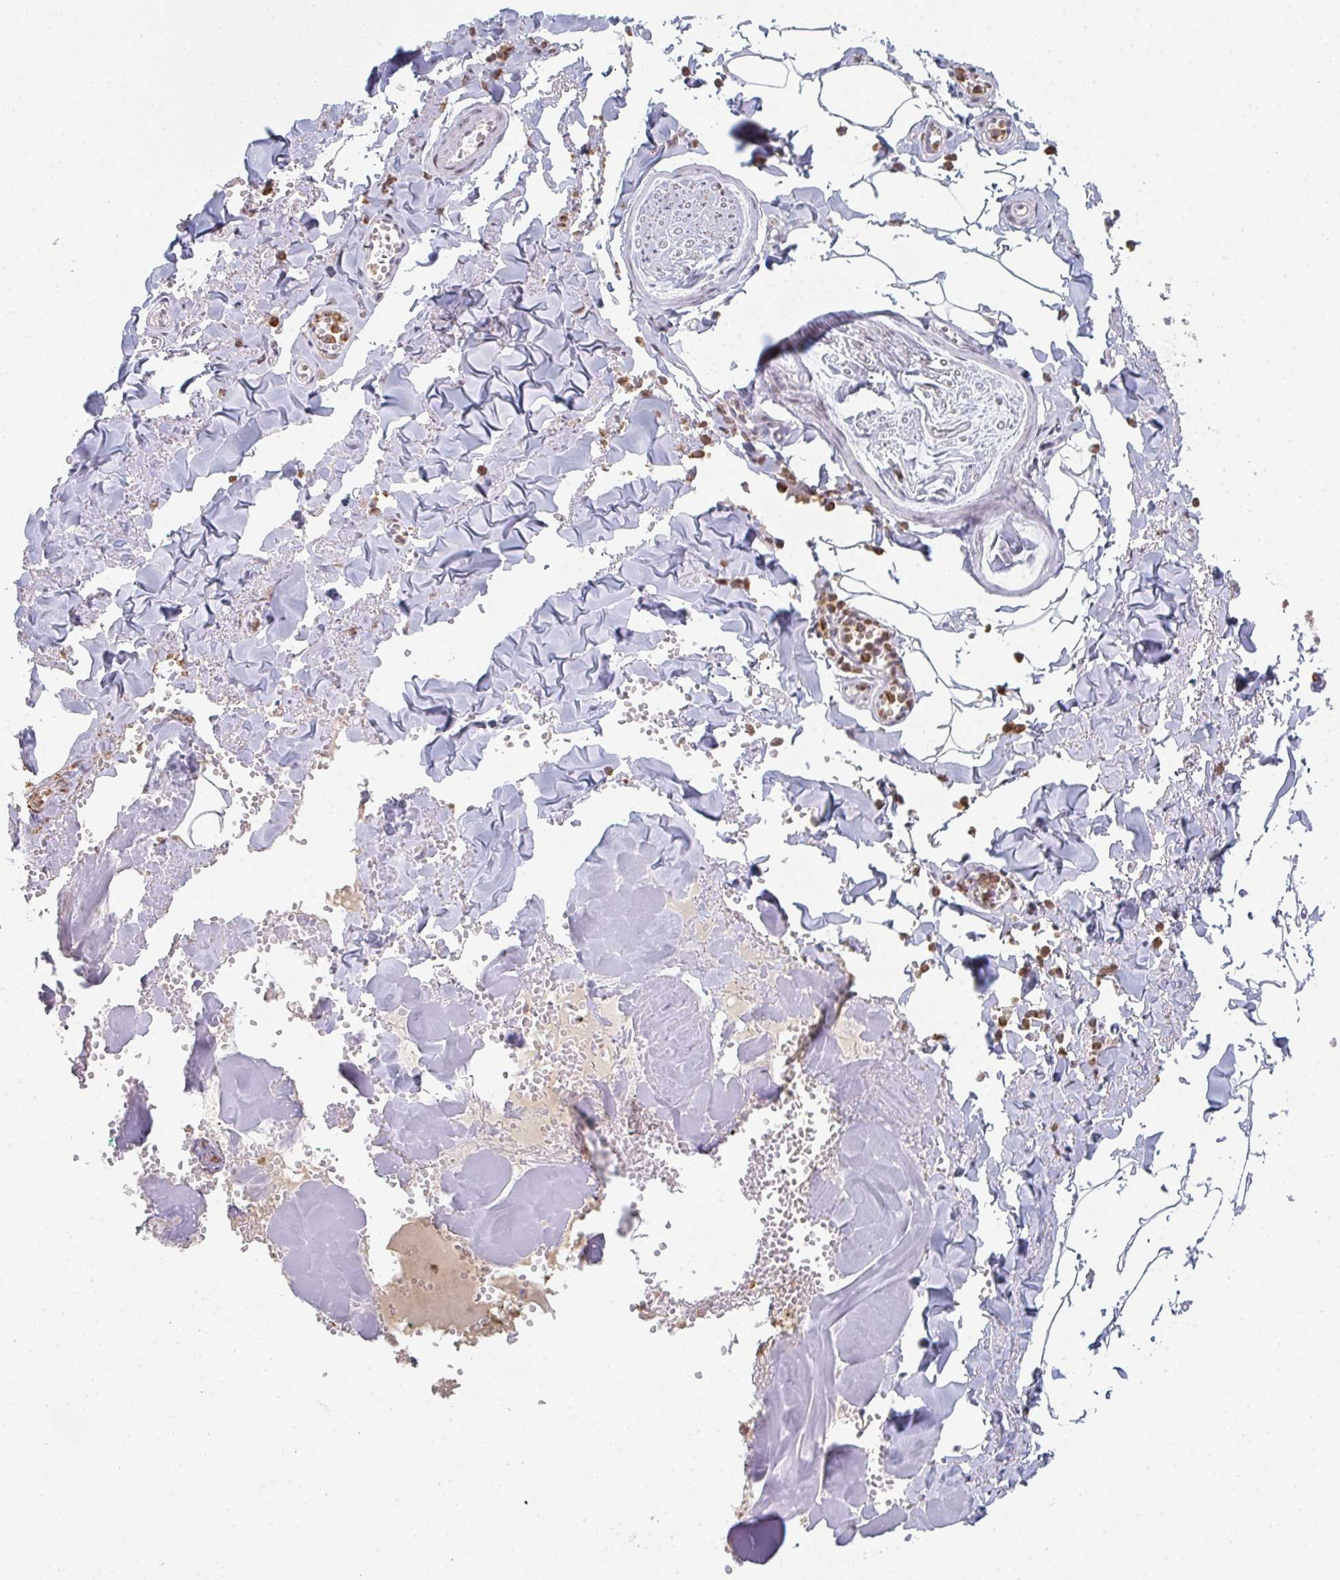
{"staining": {"intensity": "negative", "quantity": "none", "location": "none"}, "tissue": "adipose tissue", "cell_type": "Adipocytes", "image_type": "normal", "snomed": [{"axis": "morphology", "description": "Normal tissue, NOS"}, {"axis": "topography", "description": "Vulva"}, {"axis": "topography", "description": "Peripheral nerve tissue"}], "caption": "IHC photomicrograph of unremarkable adipose tissue: adipose tissue stained with DAB reveals no significant protein staining in adipocytes.", "gene": "LIN54", "patient": {"sex": "female", "age": 66}}